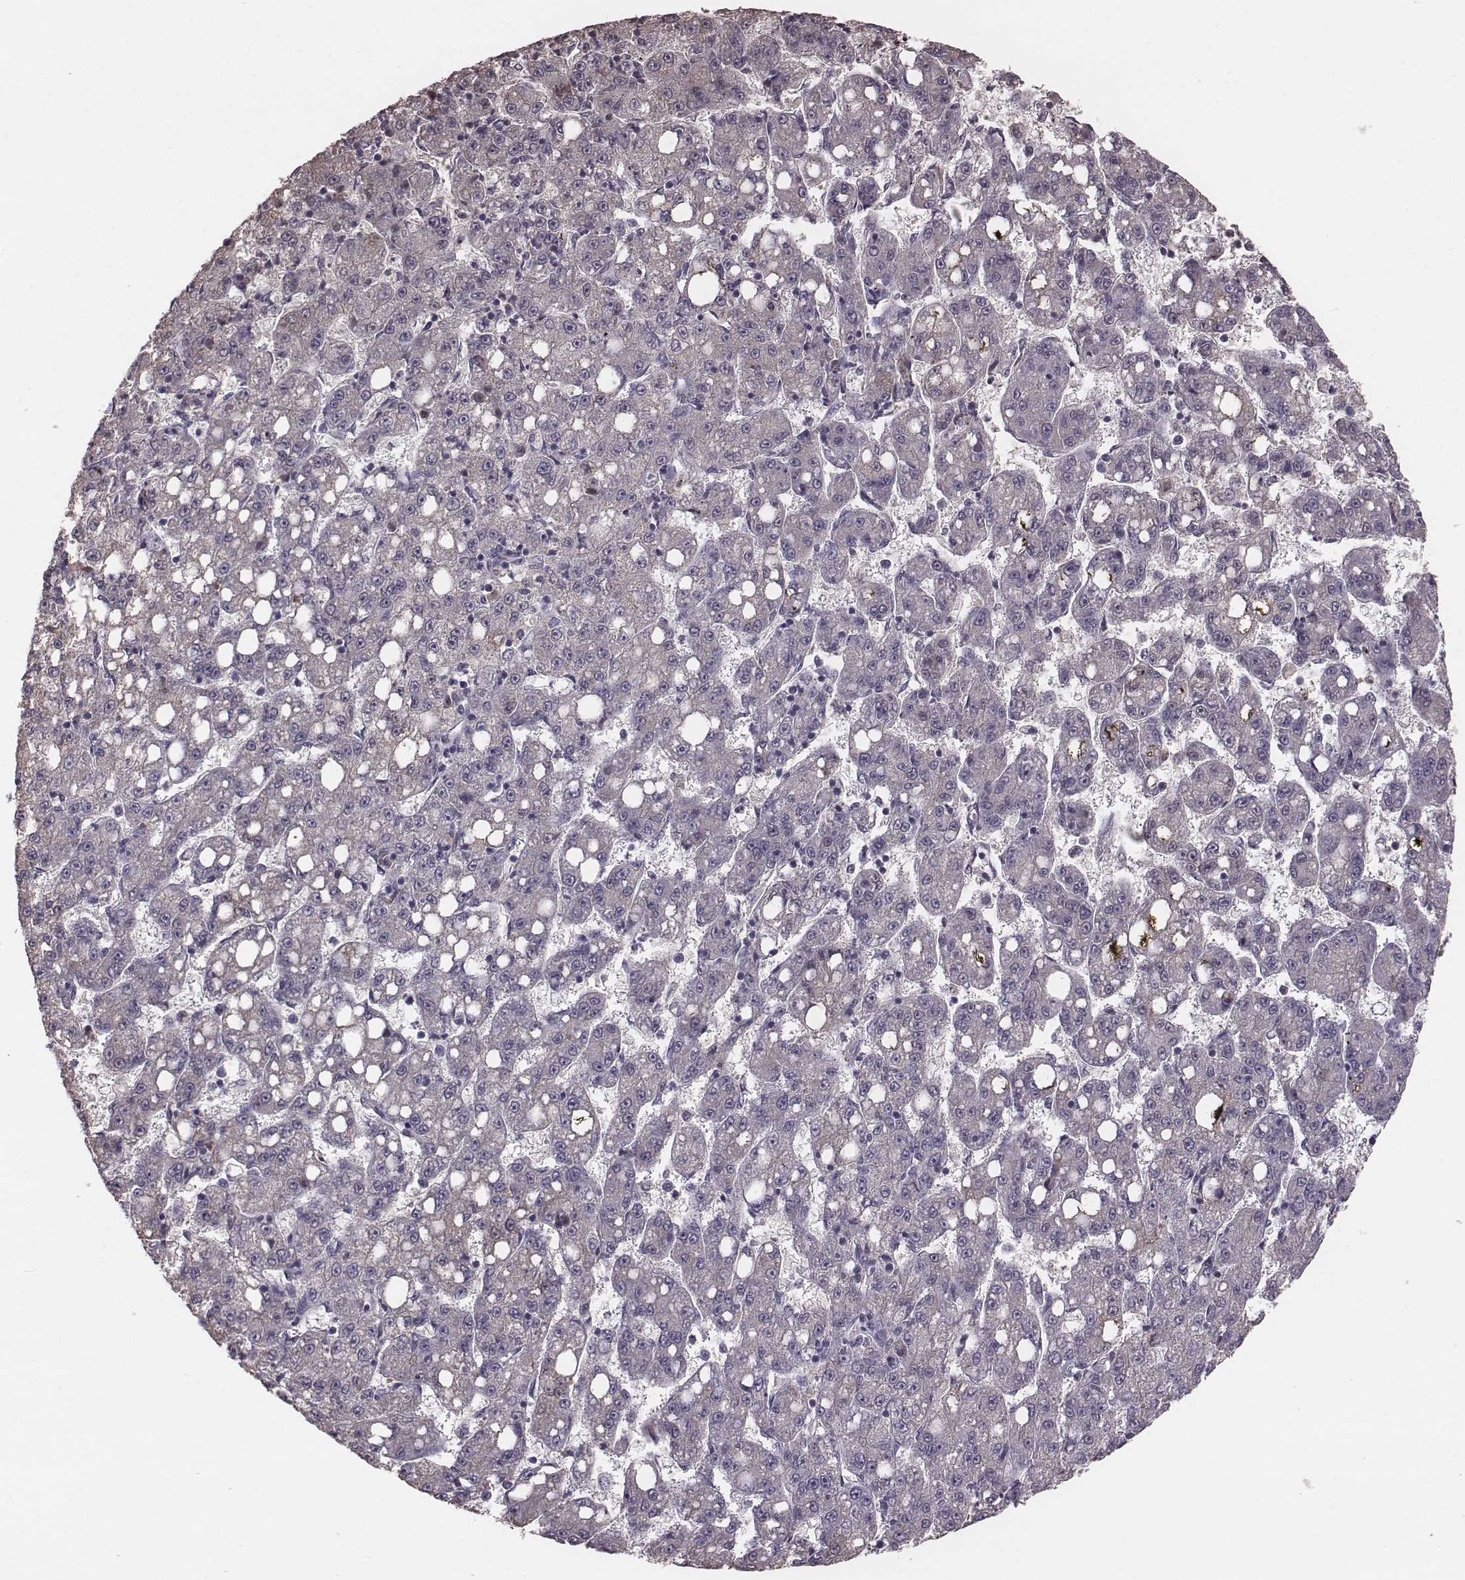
{"staining": {"intensity": "negative", "quantity": "none", "location": "none"}, "tissue": "liver cancer", "cell_type": "Tumor cells", "image_type": "cancer", "snomed": [{"axis": "morphology", "description": "Carcinoma, Hepatocellular, NOS"}, {"axis": "topography", "description": "Liver"}], "caption": "Immunohistochemical staining of hepatocellular carcinoma (liver) demonstrates no significant staining in tumor cells.", "gene": "SMIM24", "patient": {"sex": "female", "age": 65}}